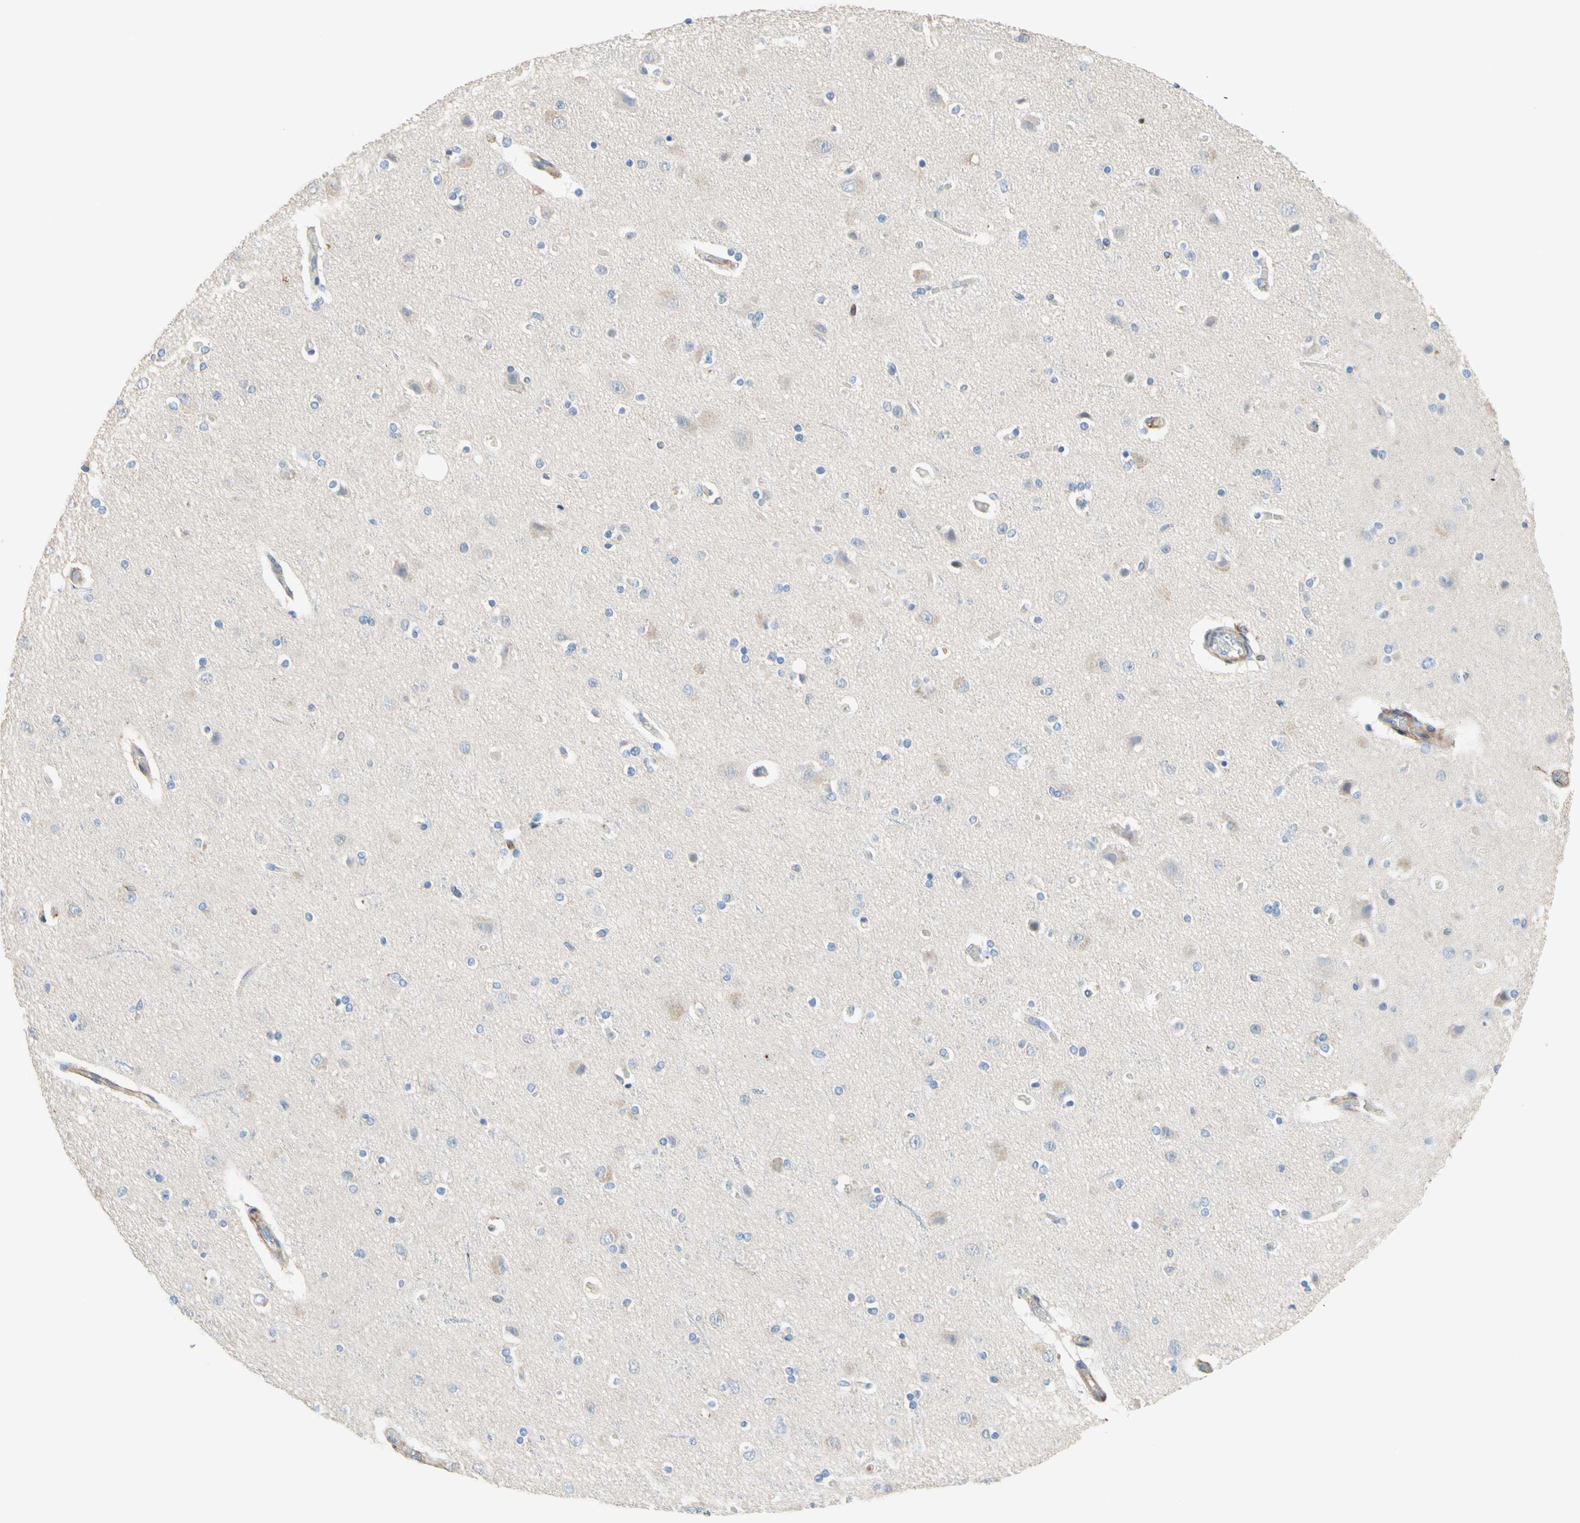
{"staining": {"intensity": "weak", "quantity": "25%-75%", "location": "cytoplasmic/membranous"}, "tissue": "cerebral cortex", "cell_type": "Endothelial cells", "image_type": "normal", "snomed": [{"axis": "morphology", "description": "Normal tissue, NOS"}, {"axis": "topography", "description": "Cerebral cortex"}], "caption": "Immunohistochemical staining of benign human cerebral cortex displays 25%-75% levels of weak cytoplasmic/membranous protein staining in about 25%-75% of endothelial cells.", "gene": "SEMA4C", "patient": {"sex": "female", "age": 54}}